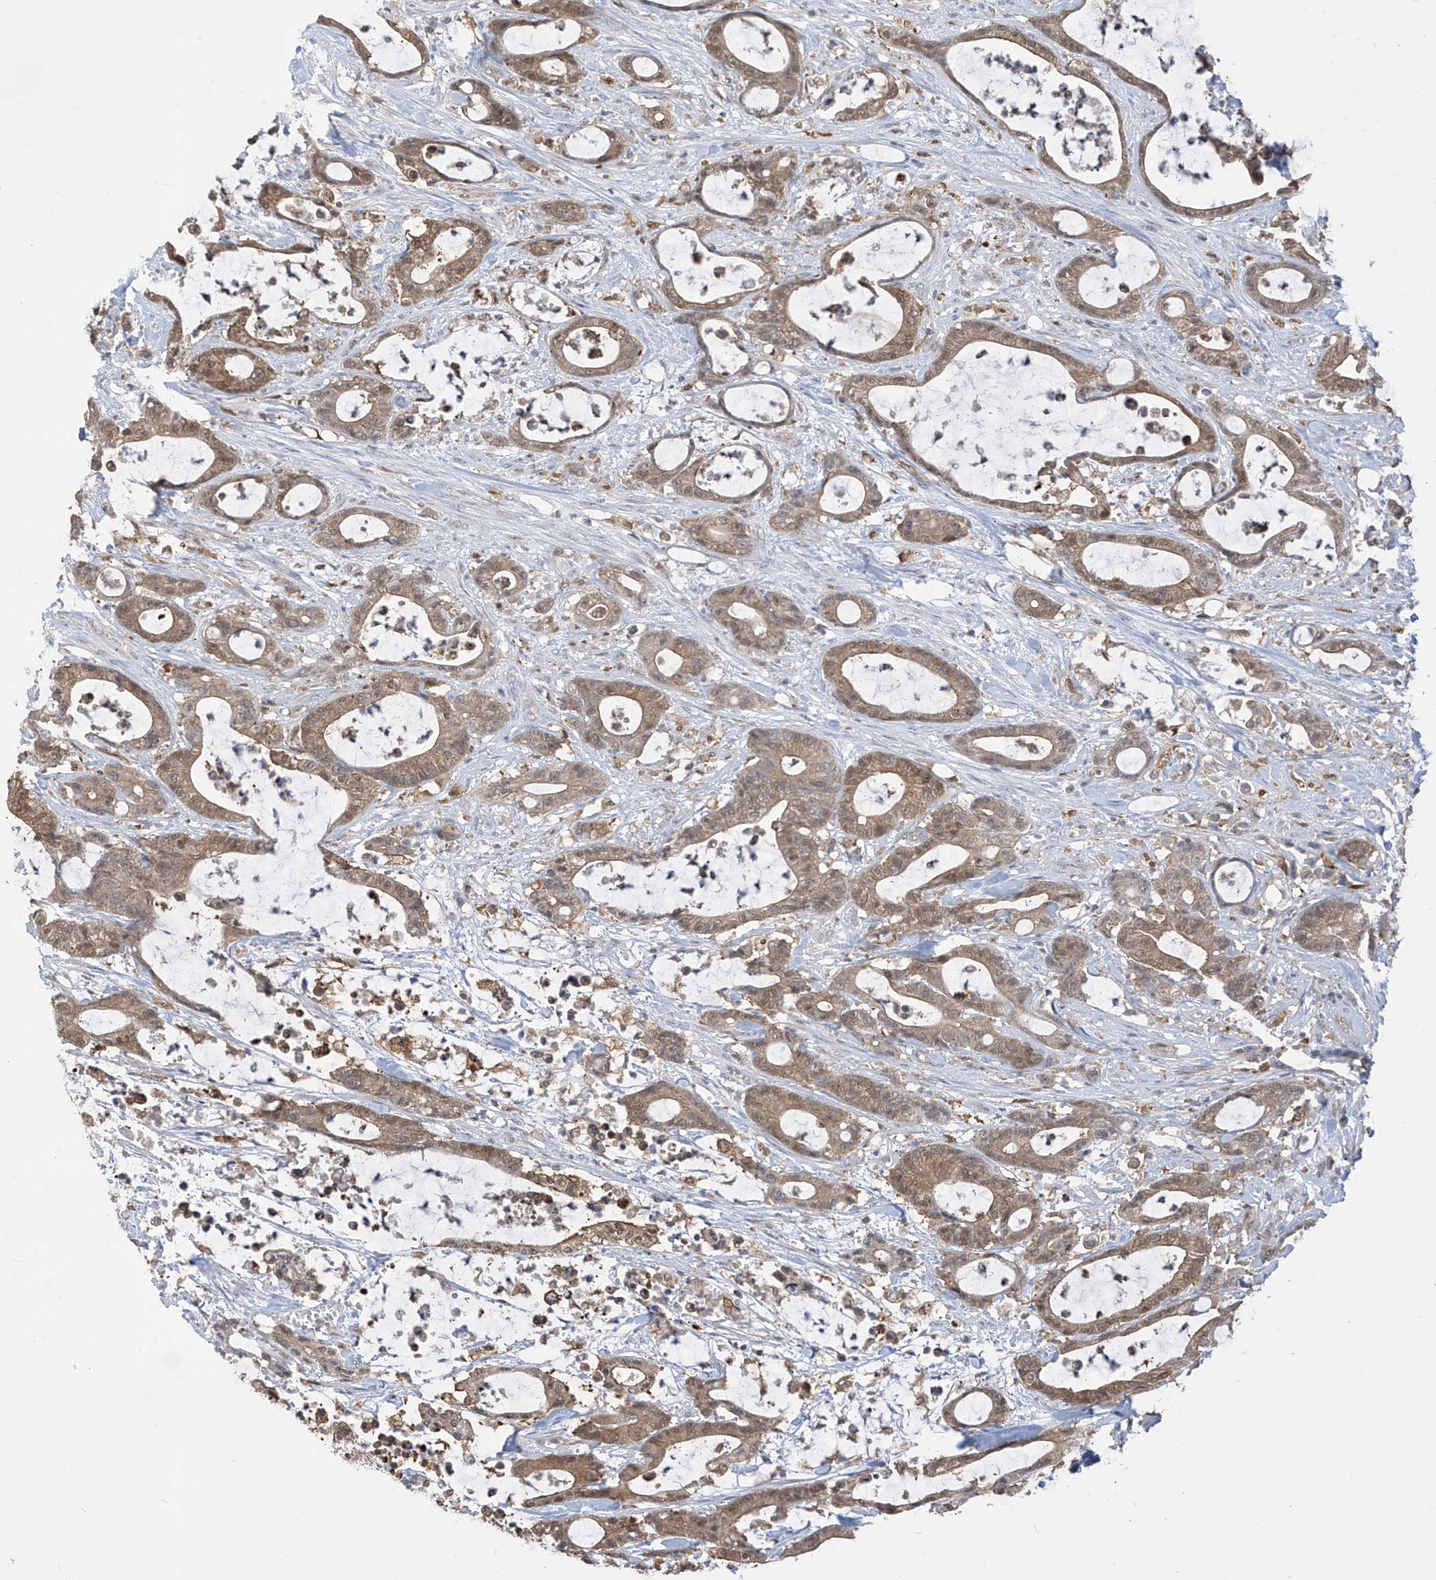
{"staining": {"intensity": "moderate", "quantity": ">75%", "location": "cytoplasmic/membranous,nuclear"}, "tissue": "colorectal cancer", "cell_type": "Tumor cells", "image_type": "cancer", "snomed": [{"axis": "morphology", "description": "Adenocarcinoma, NOS"}, {"axis": "topography", "description": "Colon"}], "caption": "A histopathology image of colorectal cancer (adenocarcinoma) stained for a protein demonstrates moderate cytoplasmic/membranous and nuclear brown staining in tumor cells. Nuclei are stained in blue.", "gene": "IDH1", "patient": {"sex": "female", "age": 84}}